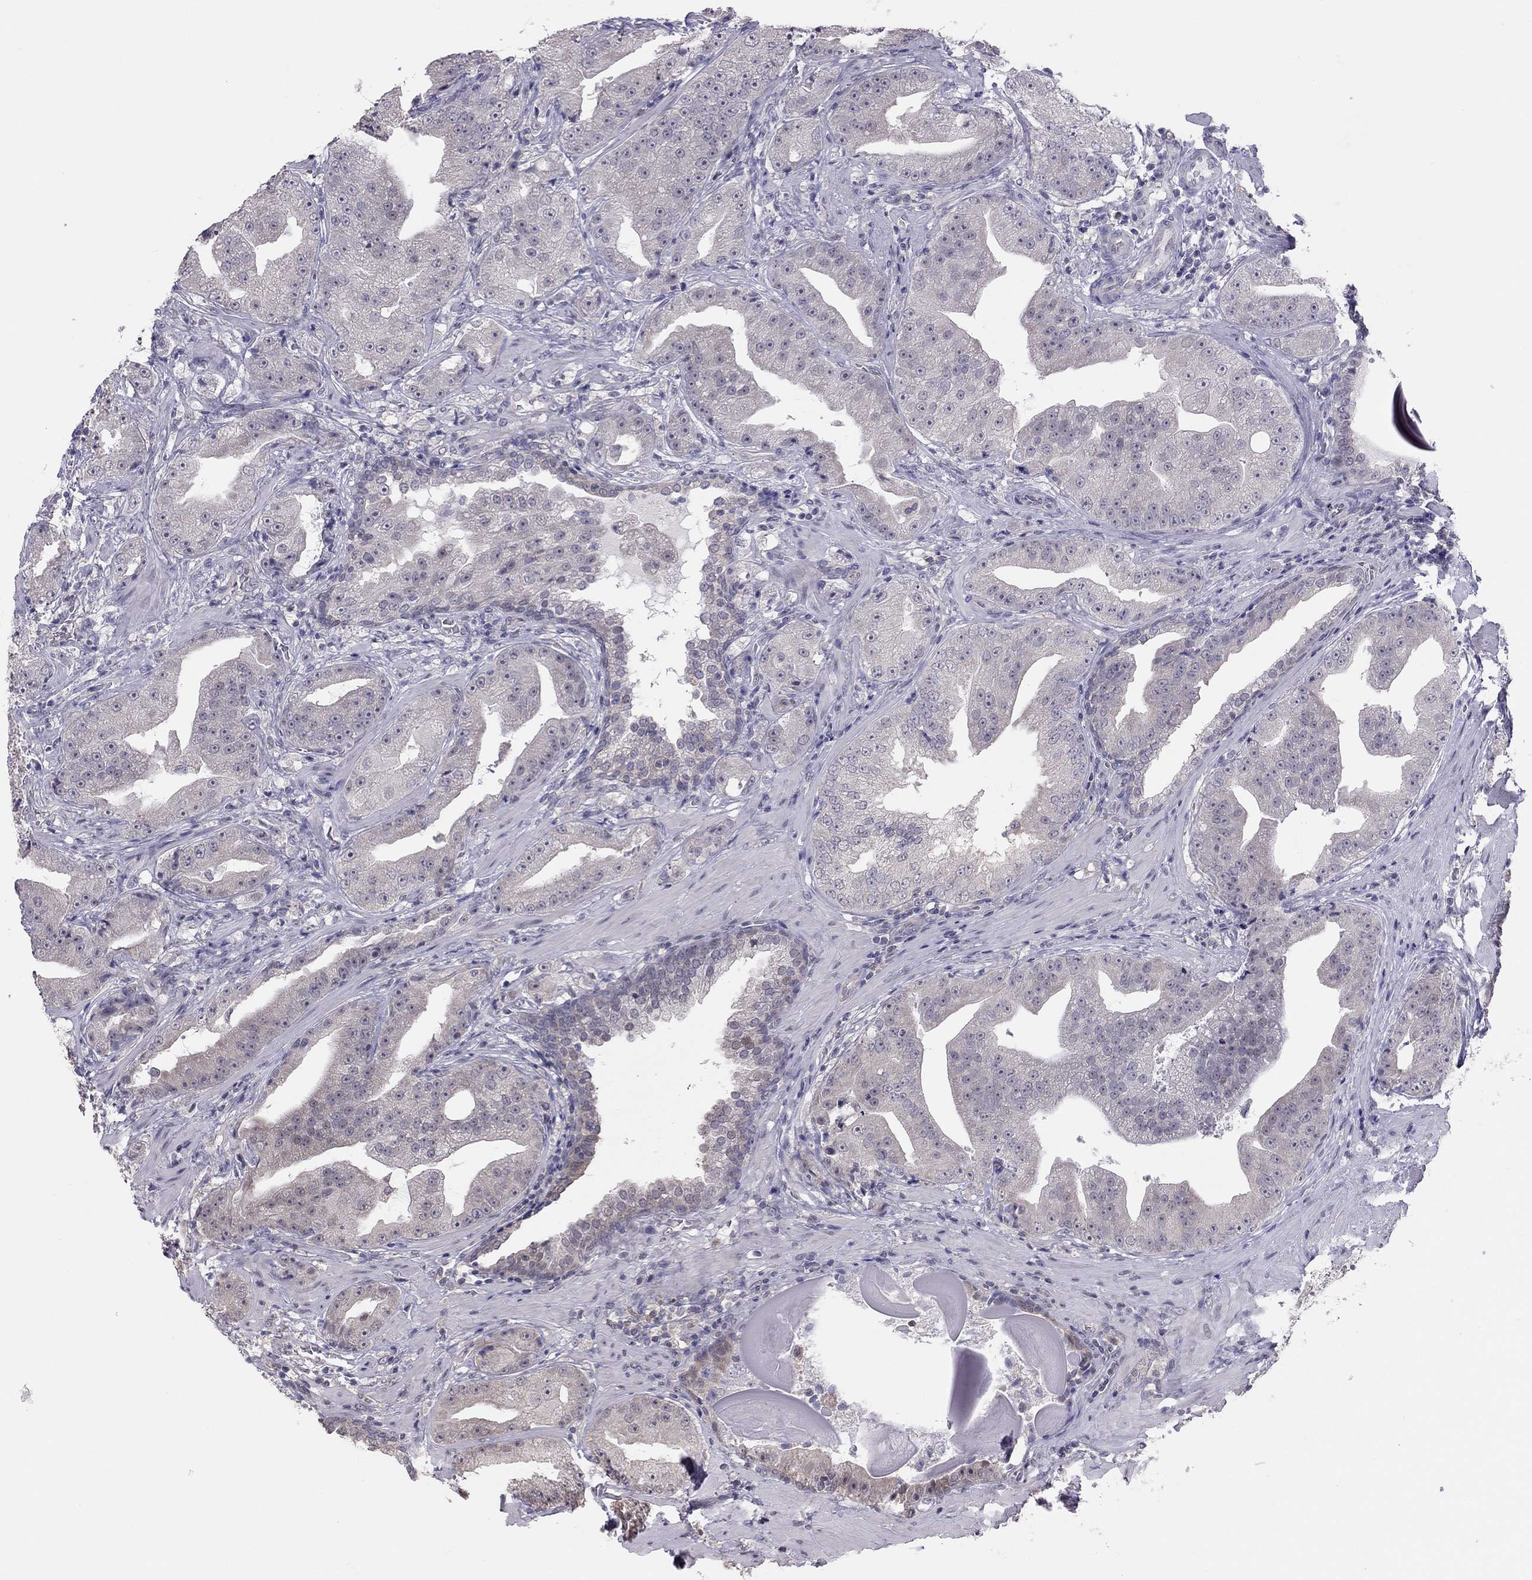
{"staining": {"intensity": "negative", "quantity": "none", "location": "none"}, "tissue": "prostate cancer", "cell_type": "Tumor cells", "image_type": "cancer", "snomed": [{"axis": "morphology", "description": "Adenocarcinoma, Low grade"}, {"axis": "topography", "description": "Prostate"}], "caption": "Immunohistochemical staining of prostate cancer demonstrates no significant expression in tumor cells.", "gene": "HSF2BP", "patient": {"sex": "male", "age": 62}}